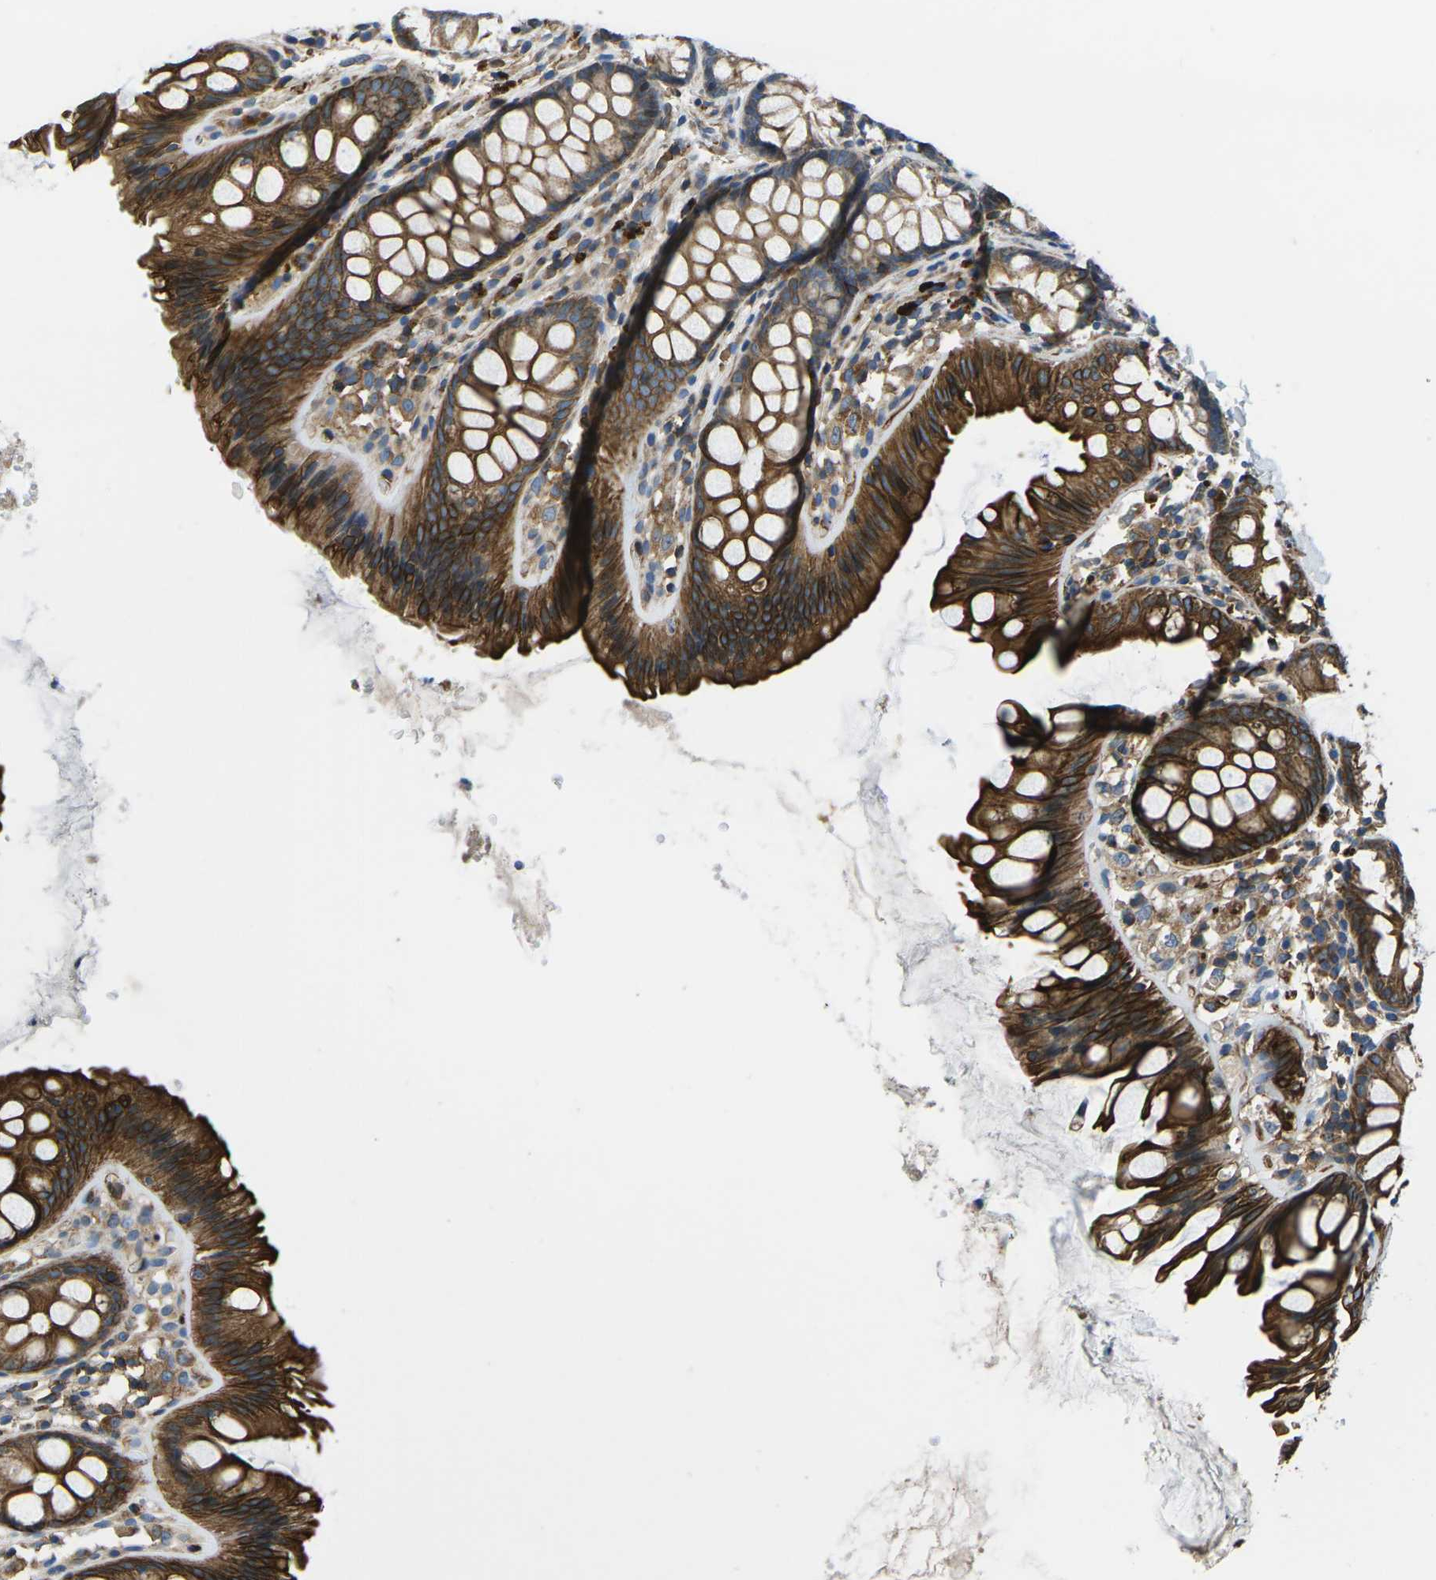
{"staining": {"intensity": "strong", "quantity": "25%-75%", "location": "cytoplasmic/membranous"}, "tissue": "colon", "cell_type": "Endothelial cells", "image_type": "normal", "snomed": [{"axis": "morphology", "description": "Normal tissue, NOS"}, {"axis": "topography", "description": "Colon"}], "caption": "DAB immunohistochemical staining of normal human colon shows strong cytoplasmic/membranous protein positivity in about 25%-75% of endothelial cells. Nuclei are stained in blue.", "gene": "KCNJ15", "patient": {"sex": "female", "age": 56}}